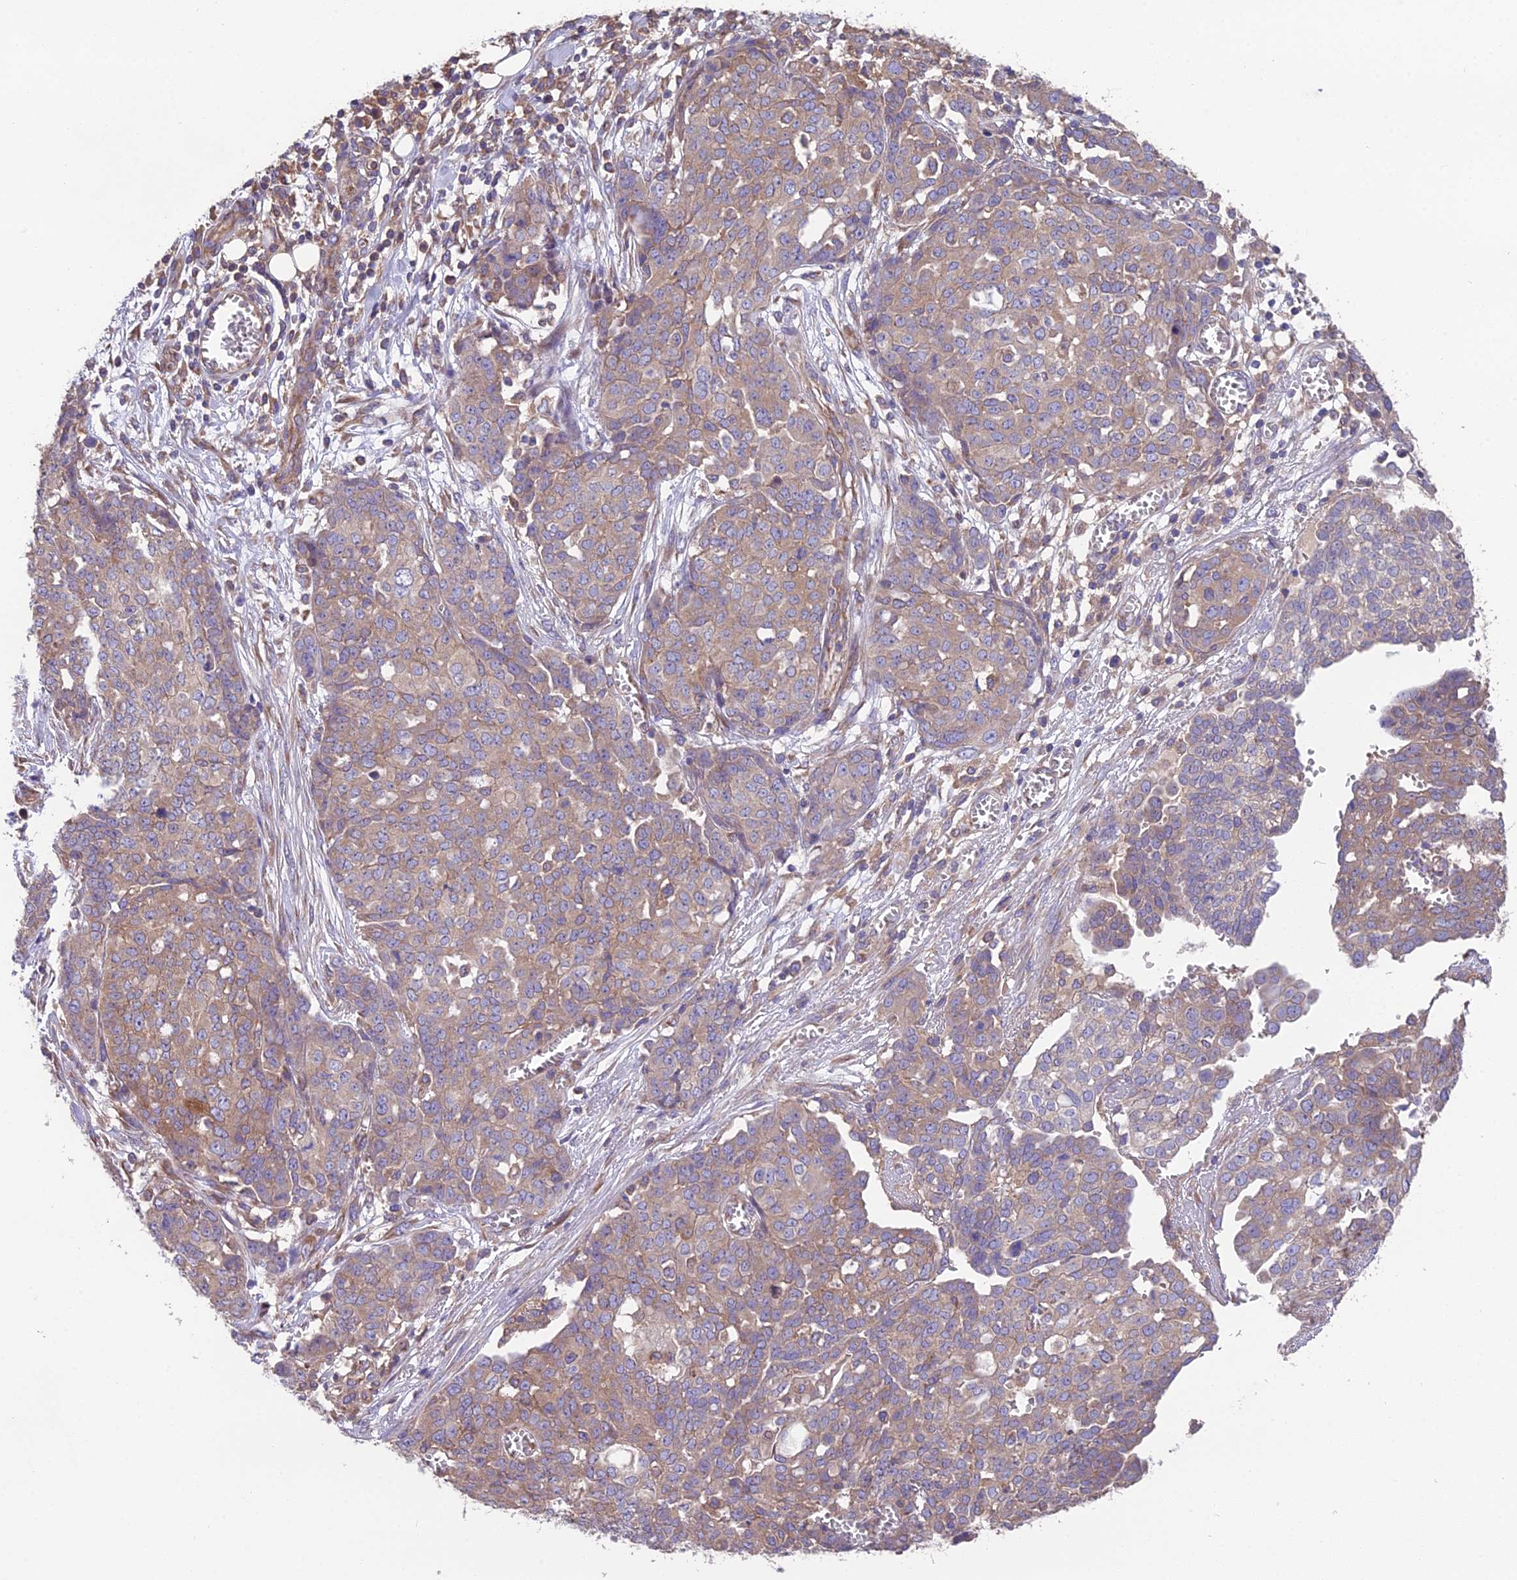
{"staining": {"intensity": "moderate", "quantity": ">75%", "location": "cytoplasmic/membranous"}, "tissue": "ovarian cancer", "cell_type": "Tumor cells", "image_type": "cancer", "snomed": [{"axis": "morphology", "description": "Cystadenocarcinoma, serous, NOS"}, {"axis": "topography", "description": "Soft tissue"}, {"axis": "topography", "description": "Ovary"}], "caption": "Tumor cells demonstrate medium levels of moderate cytoplasmic/membranous staining in about >75% of cells in ovarian serous cystadenocarcinoma. Nuclei are stained in blue.", "gene": "BLOC1S4", "patient": {"sex": "female", "age": 57}}